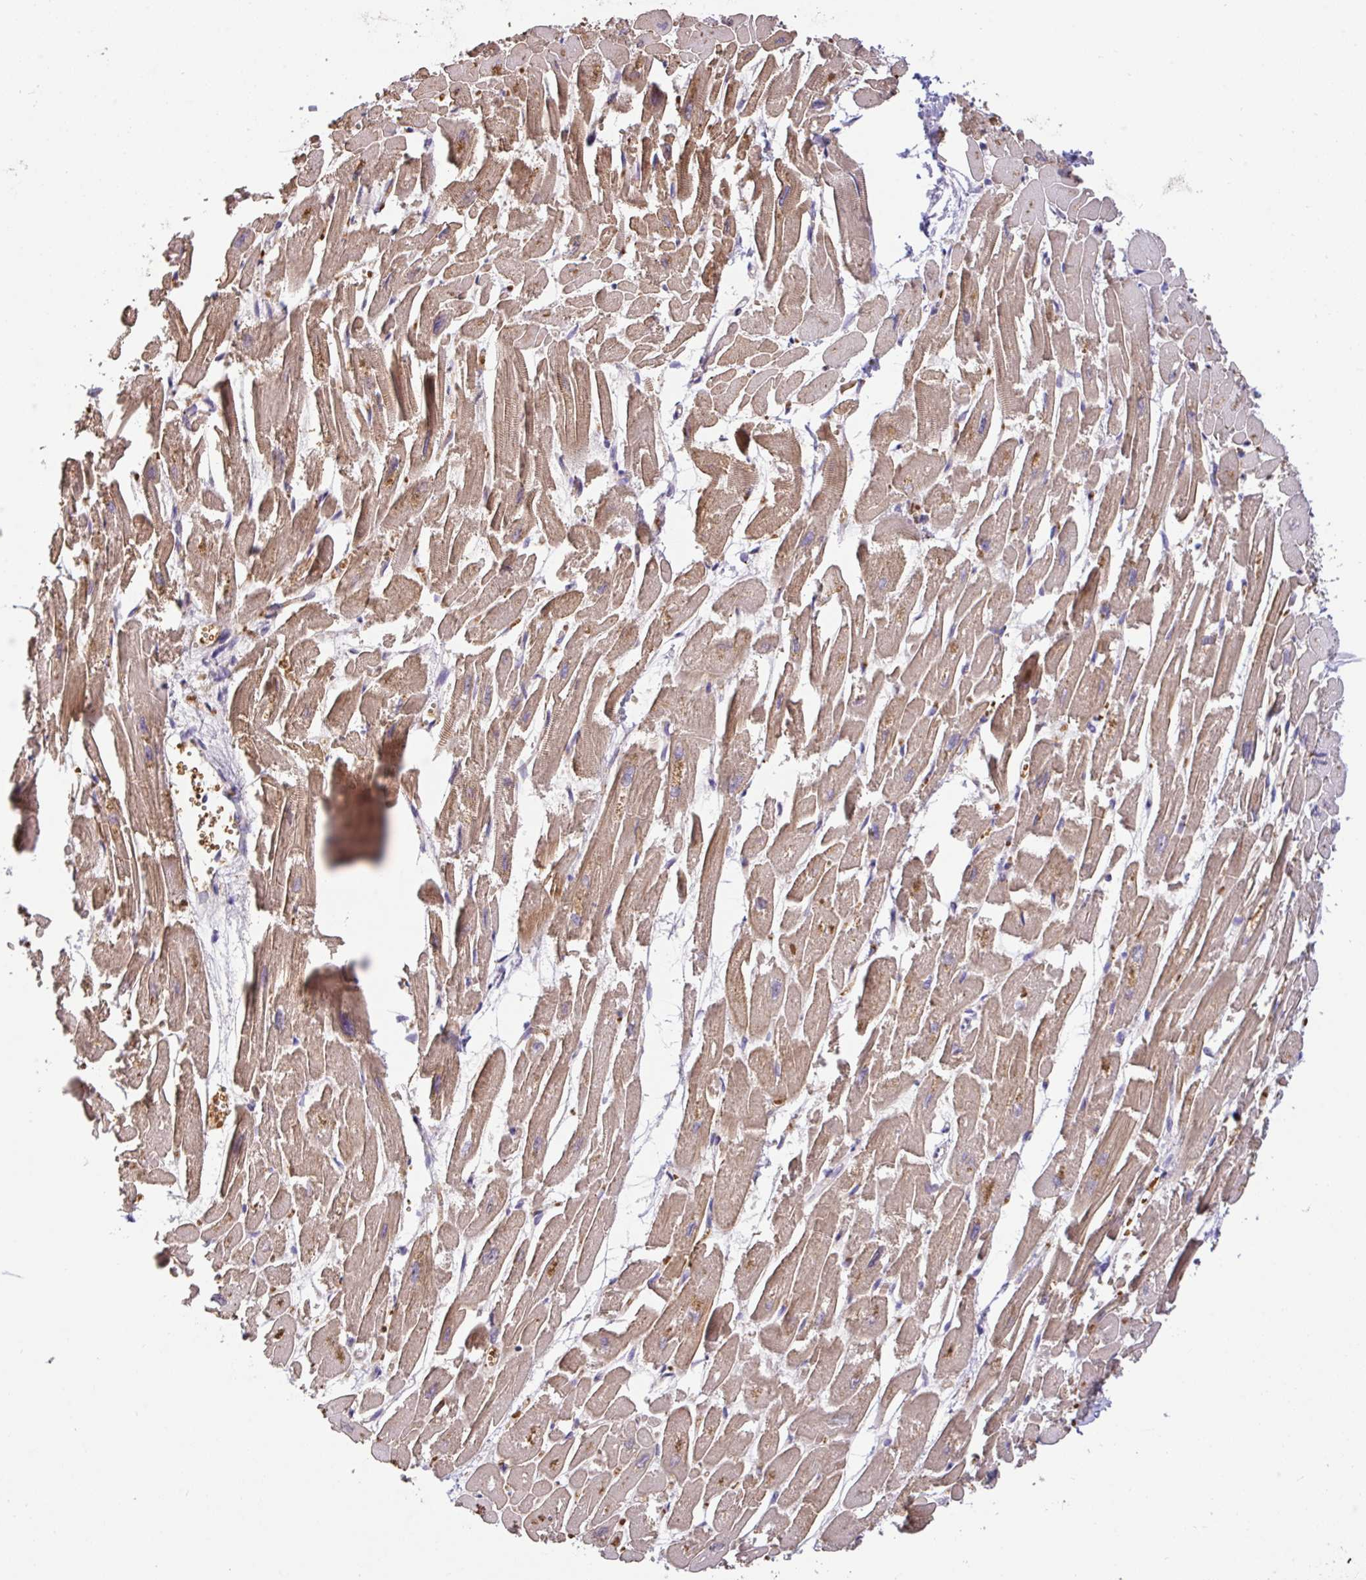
{"staining": {"intensity": "moderate", "quantity": ">75%", "location": "cytoplasmic/membranous"}, "tissue": "heart muscle", "cell_type": "Cardiomyocytes", "image_type": "normal", "snomed": [{"axis": "morphology", "description": "Normal tissue, NOS"}, {"axis": "topography", "description": "Heart"}], "caption": "Immunohistochemistry (DAB) staining of normal human heart muscle exhibits moderate cytoplasmic/membranous protein expression in approximately >75% of cardiomyocytes.", "gene": "C1QTNF9B", "patient": {"sex": "male", "age": 54}}